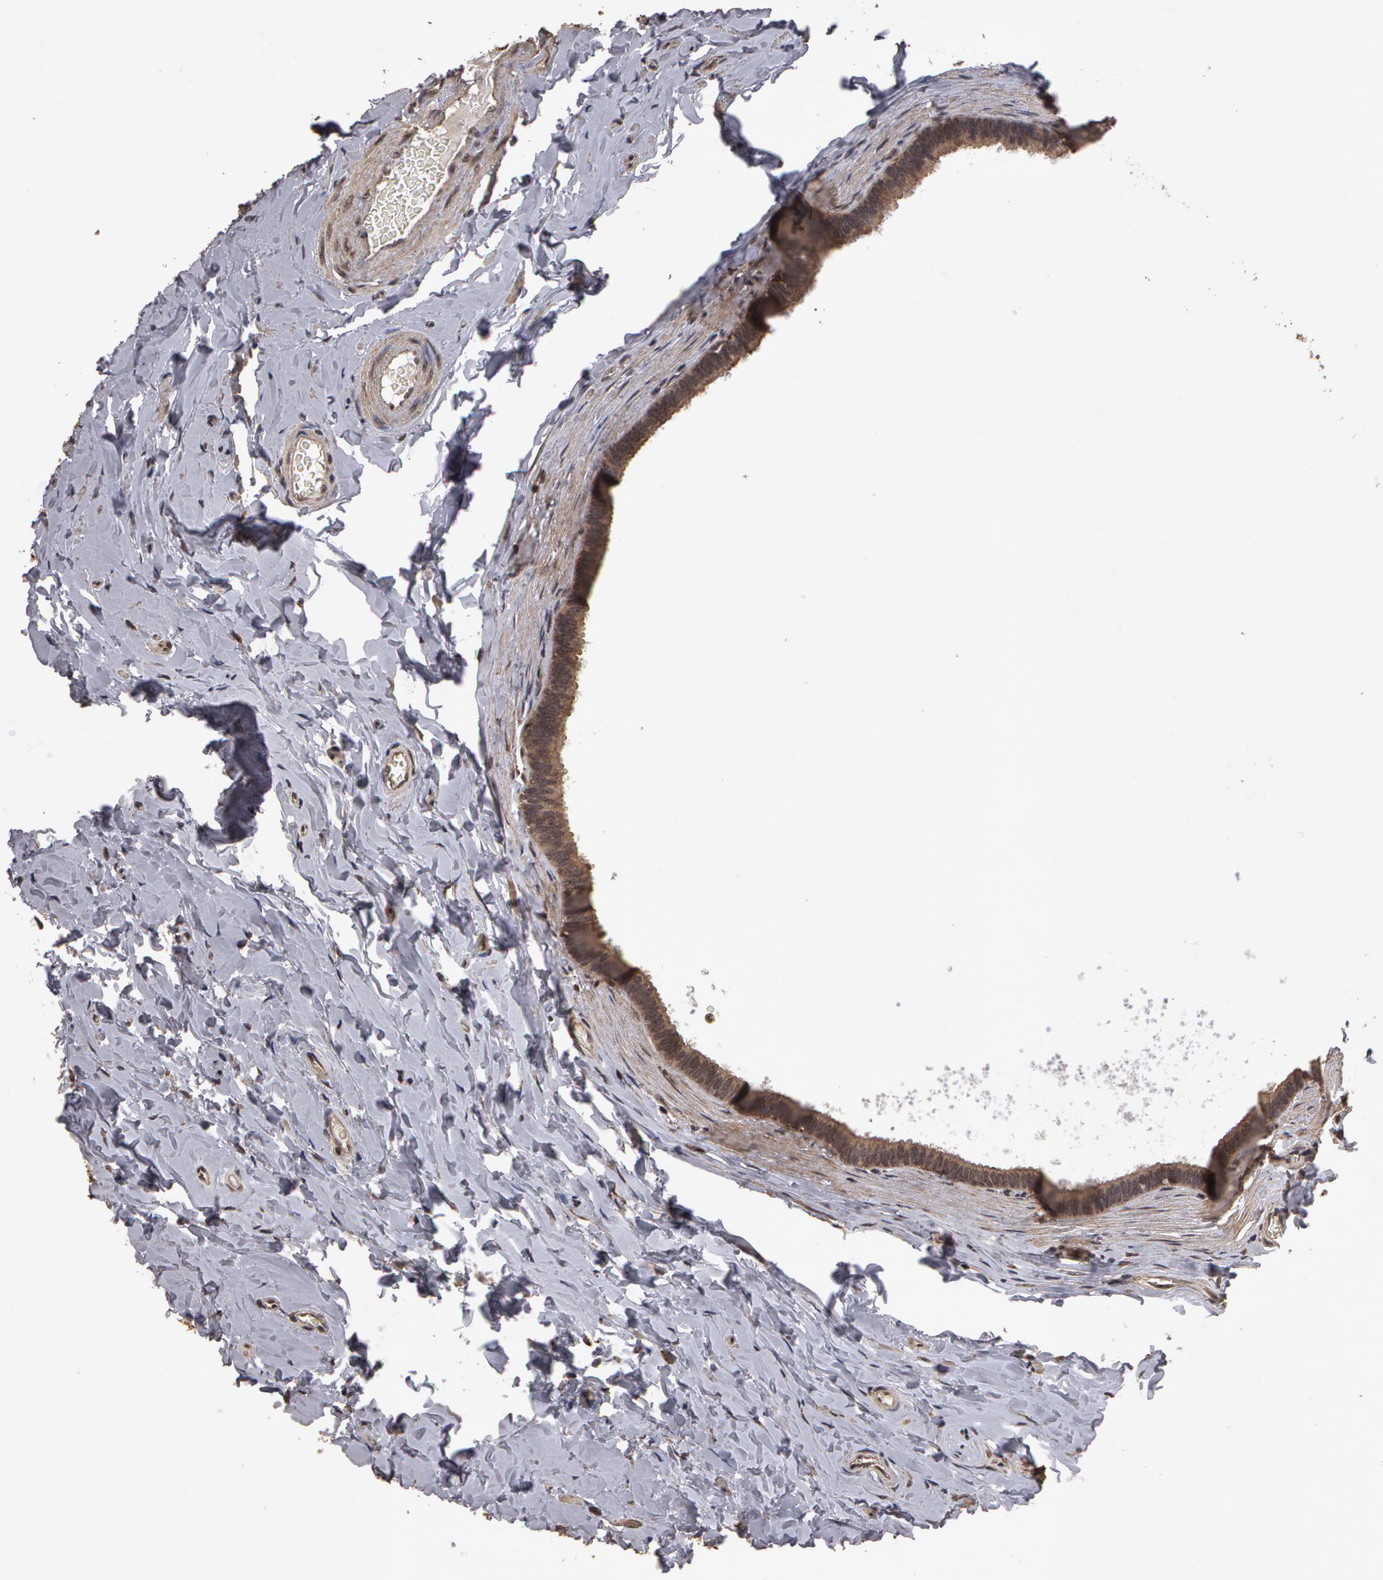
{"staining": {"intensity": "moderate", "quantity": ">75%", "location": "cytoplasmic/membranous"}, "tissue": "epididymis", "cell_type": "Glandular cells", "image_type": "normal", "snomed": [{"axis": "morphology", "description": "Normal tissue, NOS"}, {"axis": "topography", "description": "Epididymis"}], "caption": "Human epididymis stained with a brown dye shows moderate cytoplasmic/membranous positive expression in about >75% of glandular cells.", "gene": "CALR", "patient": {"sex": "male", "age": 26}}